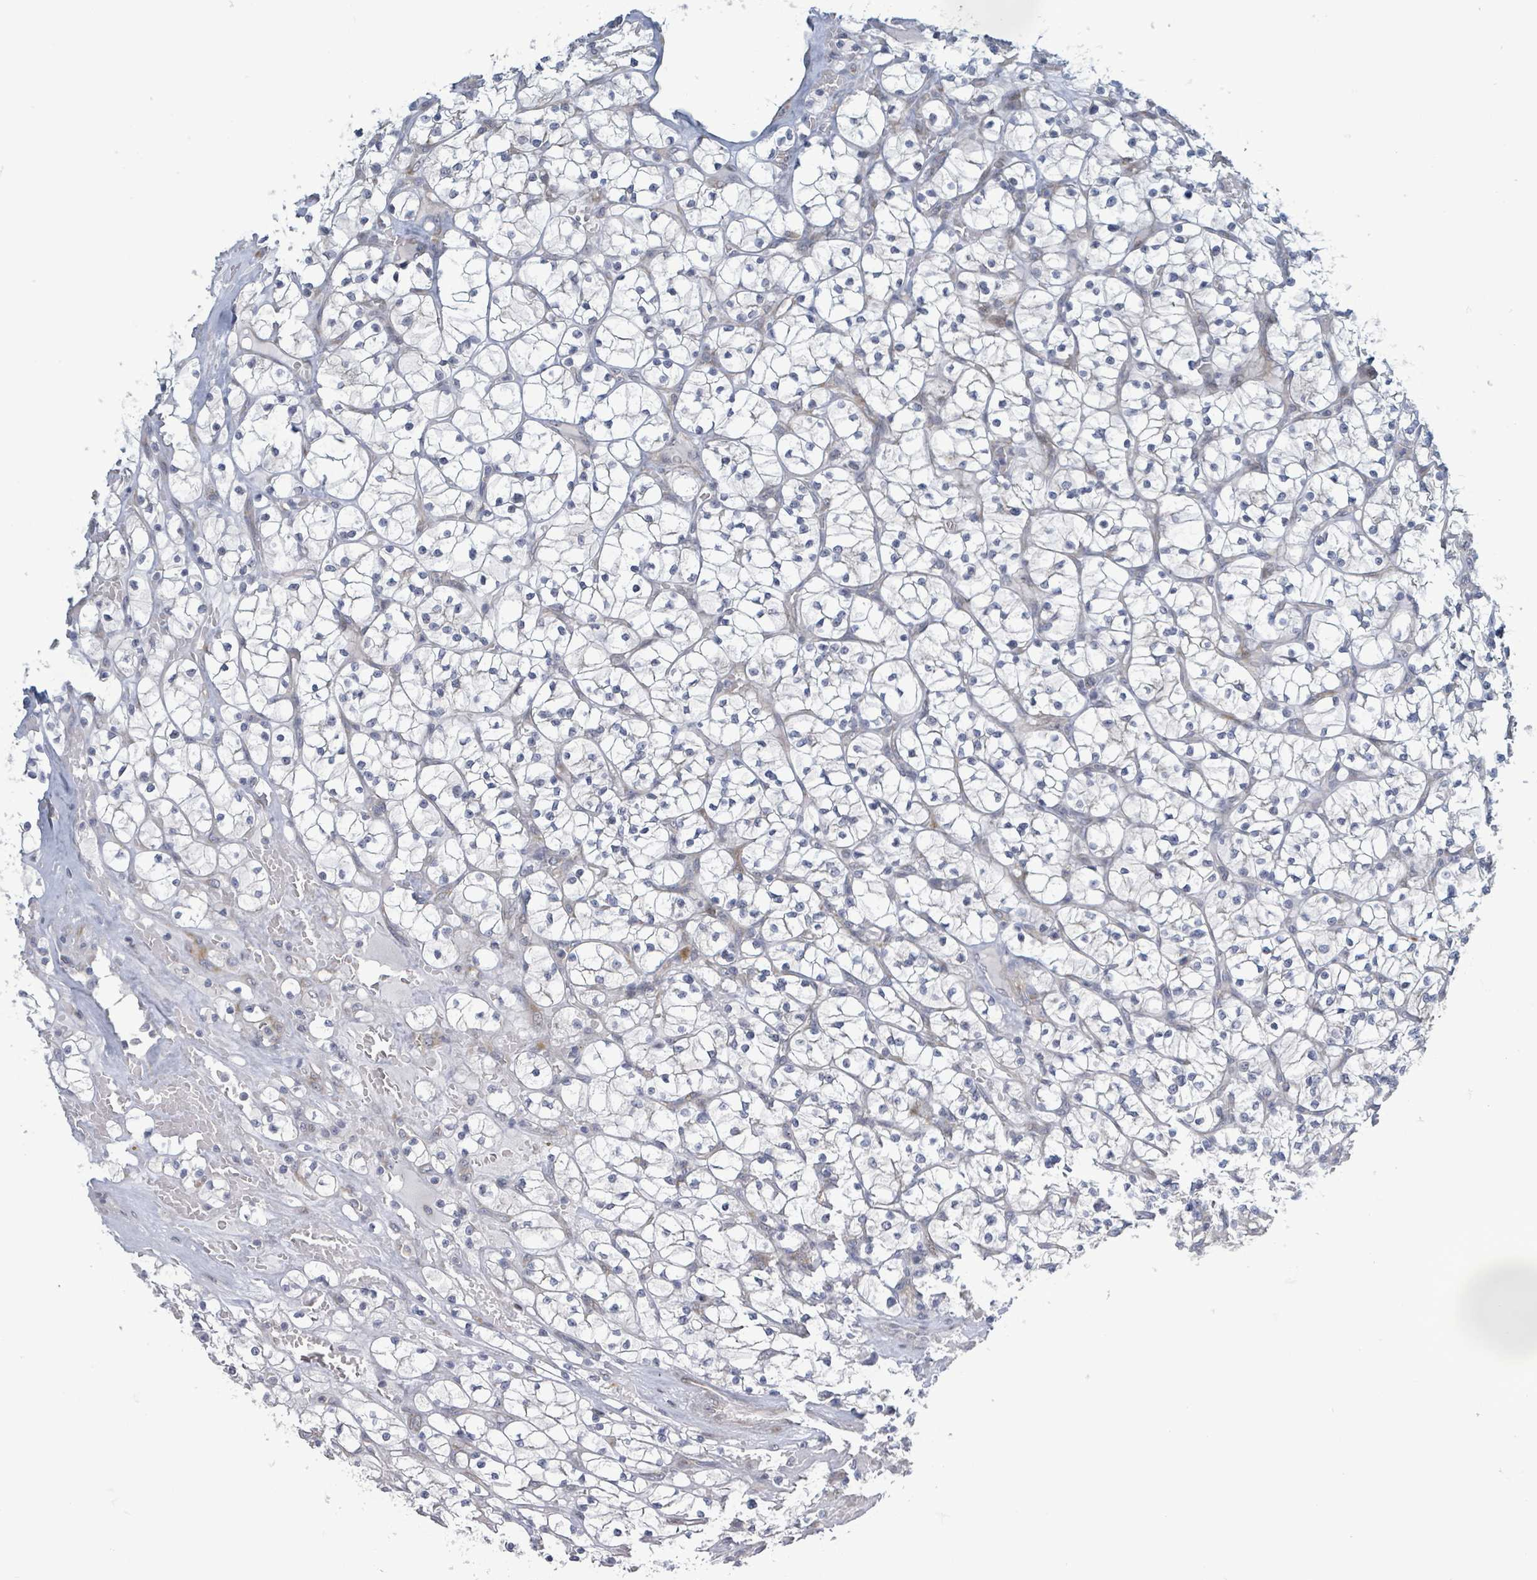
{"staining": {"intensity": "negative", "quantity": "none", "location": "none"}, "tissue": "renal cancer", "cell_type": "Tumor cells", "image_type": "cancer", "snomed": [{"axis": "morphology", "description": "Adenocarcinoma, NOS"}, {"axis": "topography", "description": "Kidney"}], "caption": "The immunohistochemistry micrograph has no significant expression in tumor cells of renal cancer tissue.", "gene": "RPL32", "patient": {"sex": "female", "age": 64}}